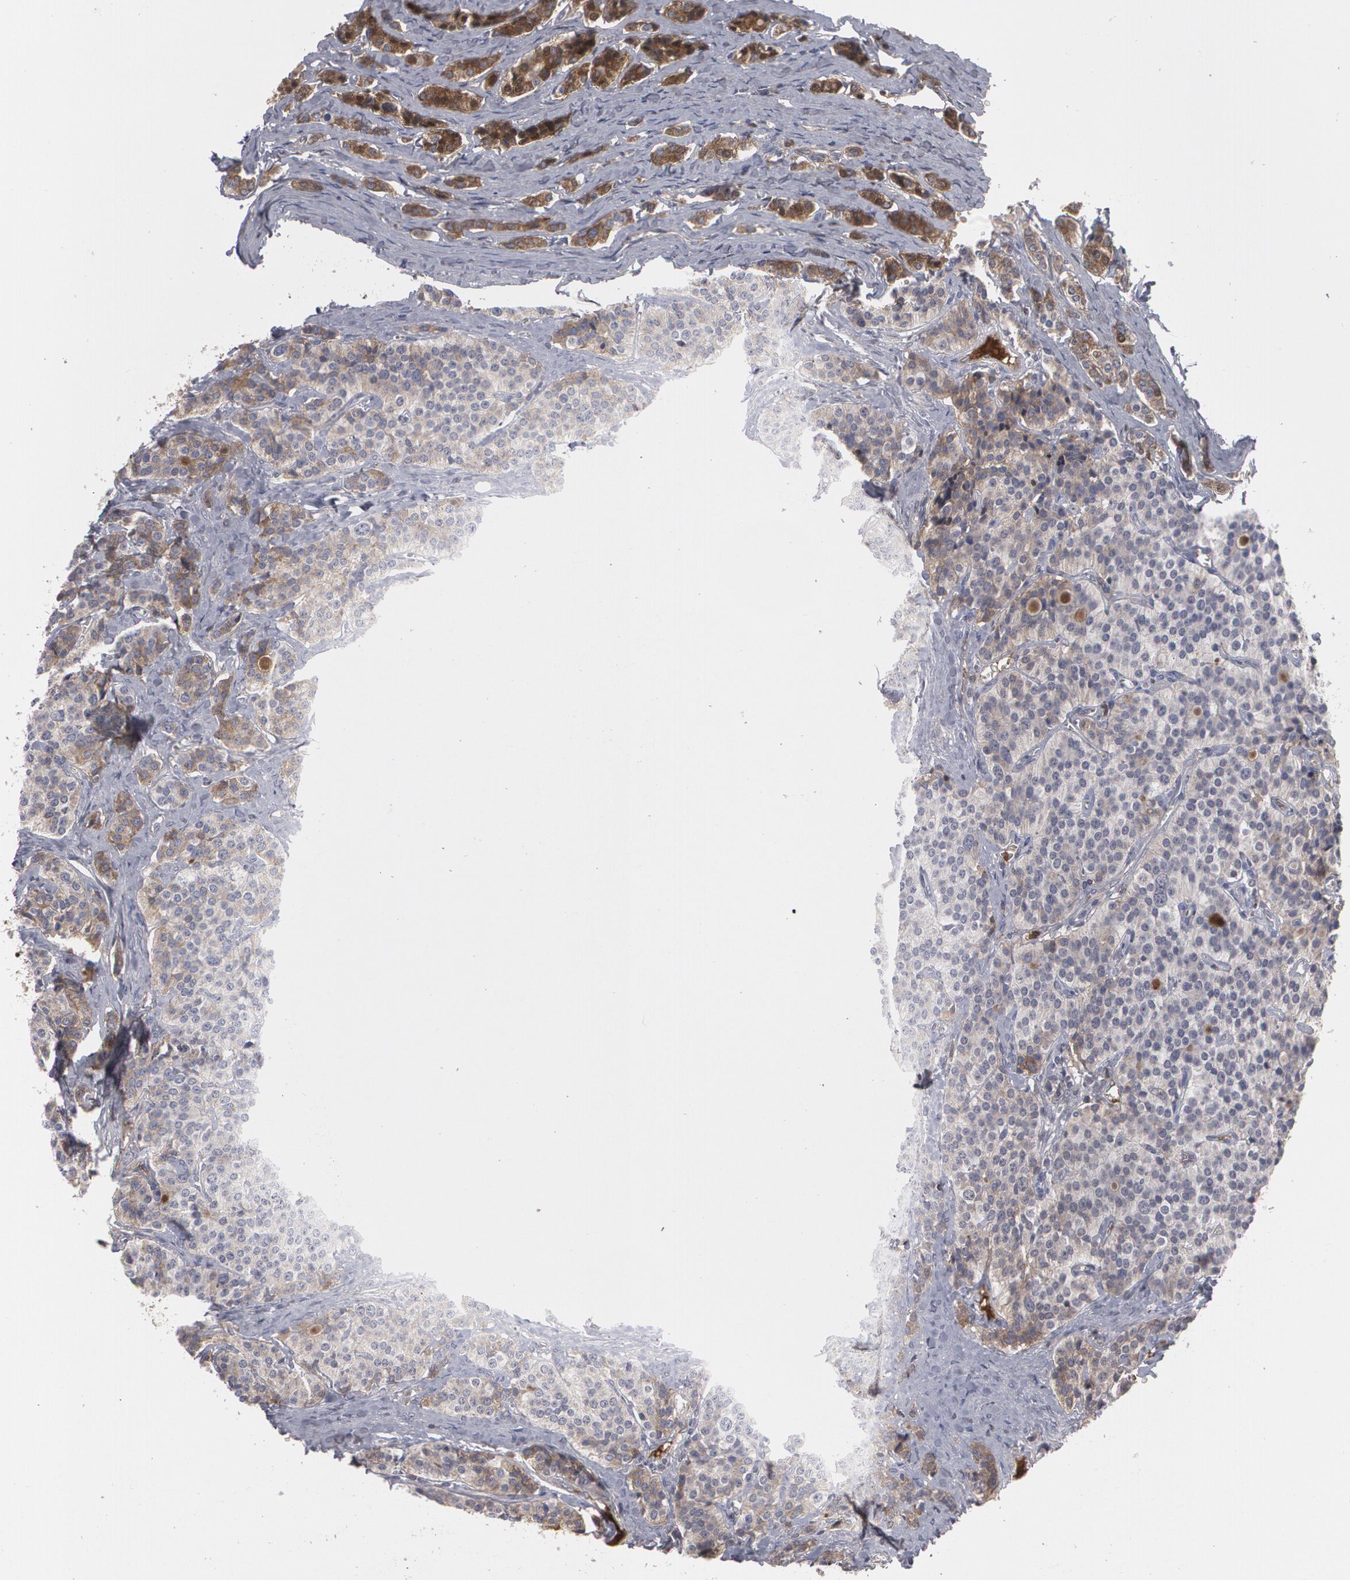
{"staining": {"intensity": "moderate", "quantity": "25%-75%", "location": "cytoplasmic/membranous"}, "tissue": "carcinoid", "cell_type": "Tumor cells", "image_type": "cancer", "snomed": [{"axis": "morphology", "description": "Carcinoid, malignant, NOS"}, {"axis": "topography", "description": "Small intestine"}], "caption": "Immunohistochemistry (IHC) (DAB) staining of human carcinoid (malignant) displays moderate cytoplasmic/membranous protein staining in approximately 25%-75% of tumor cells. Immunohistochemistry (IHC) stains the protein of interest in brown and the nuclei are stained blue.", "gene": "LRG1", "patient": {"sex": "male", "age": 63}}